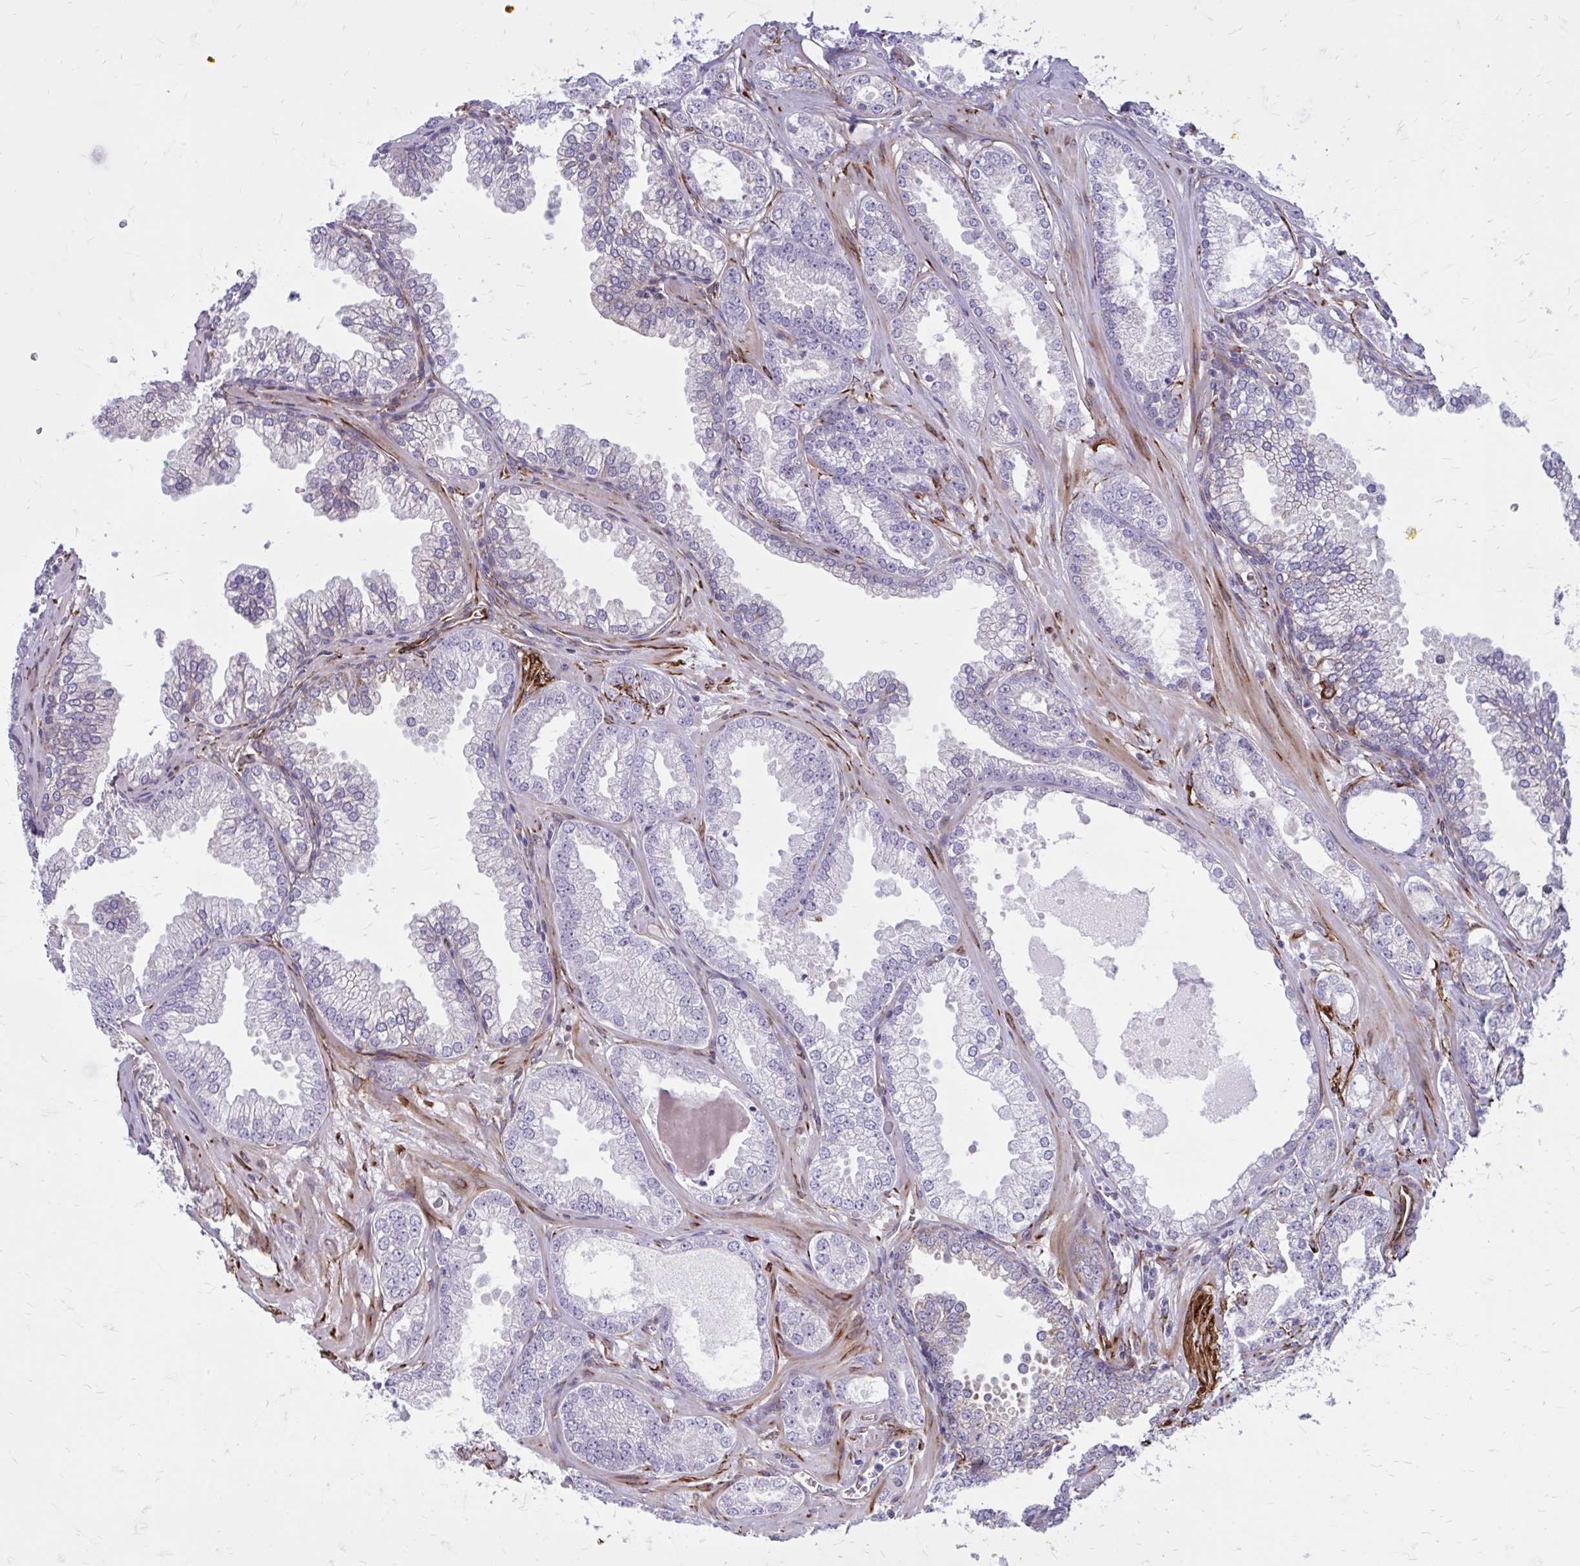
{"staining": {"intensity": "negative", "quantity": "none", "location": "none"}, "tissue": "prostate cancer", "cell_type": "Tumor cells", "image_type": "cancer", "snomed": [{"axis": "morphology", "description": "Adenocarcinoma, Medium grade"}, {"axis": "topography", "description": "Prostate"}], "caption": "A histopathology image of human prostate cancer is negative for staining in tumor cells. Nuclei are stained in blue.", "gene": "BEND5", "patient": {"sex": "male", "age": 57}}